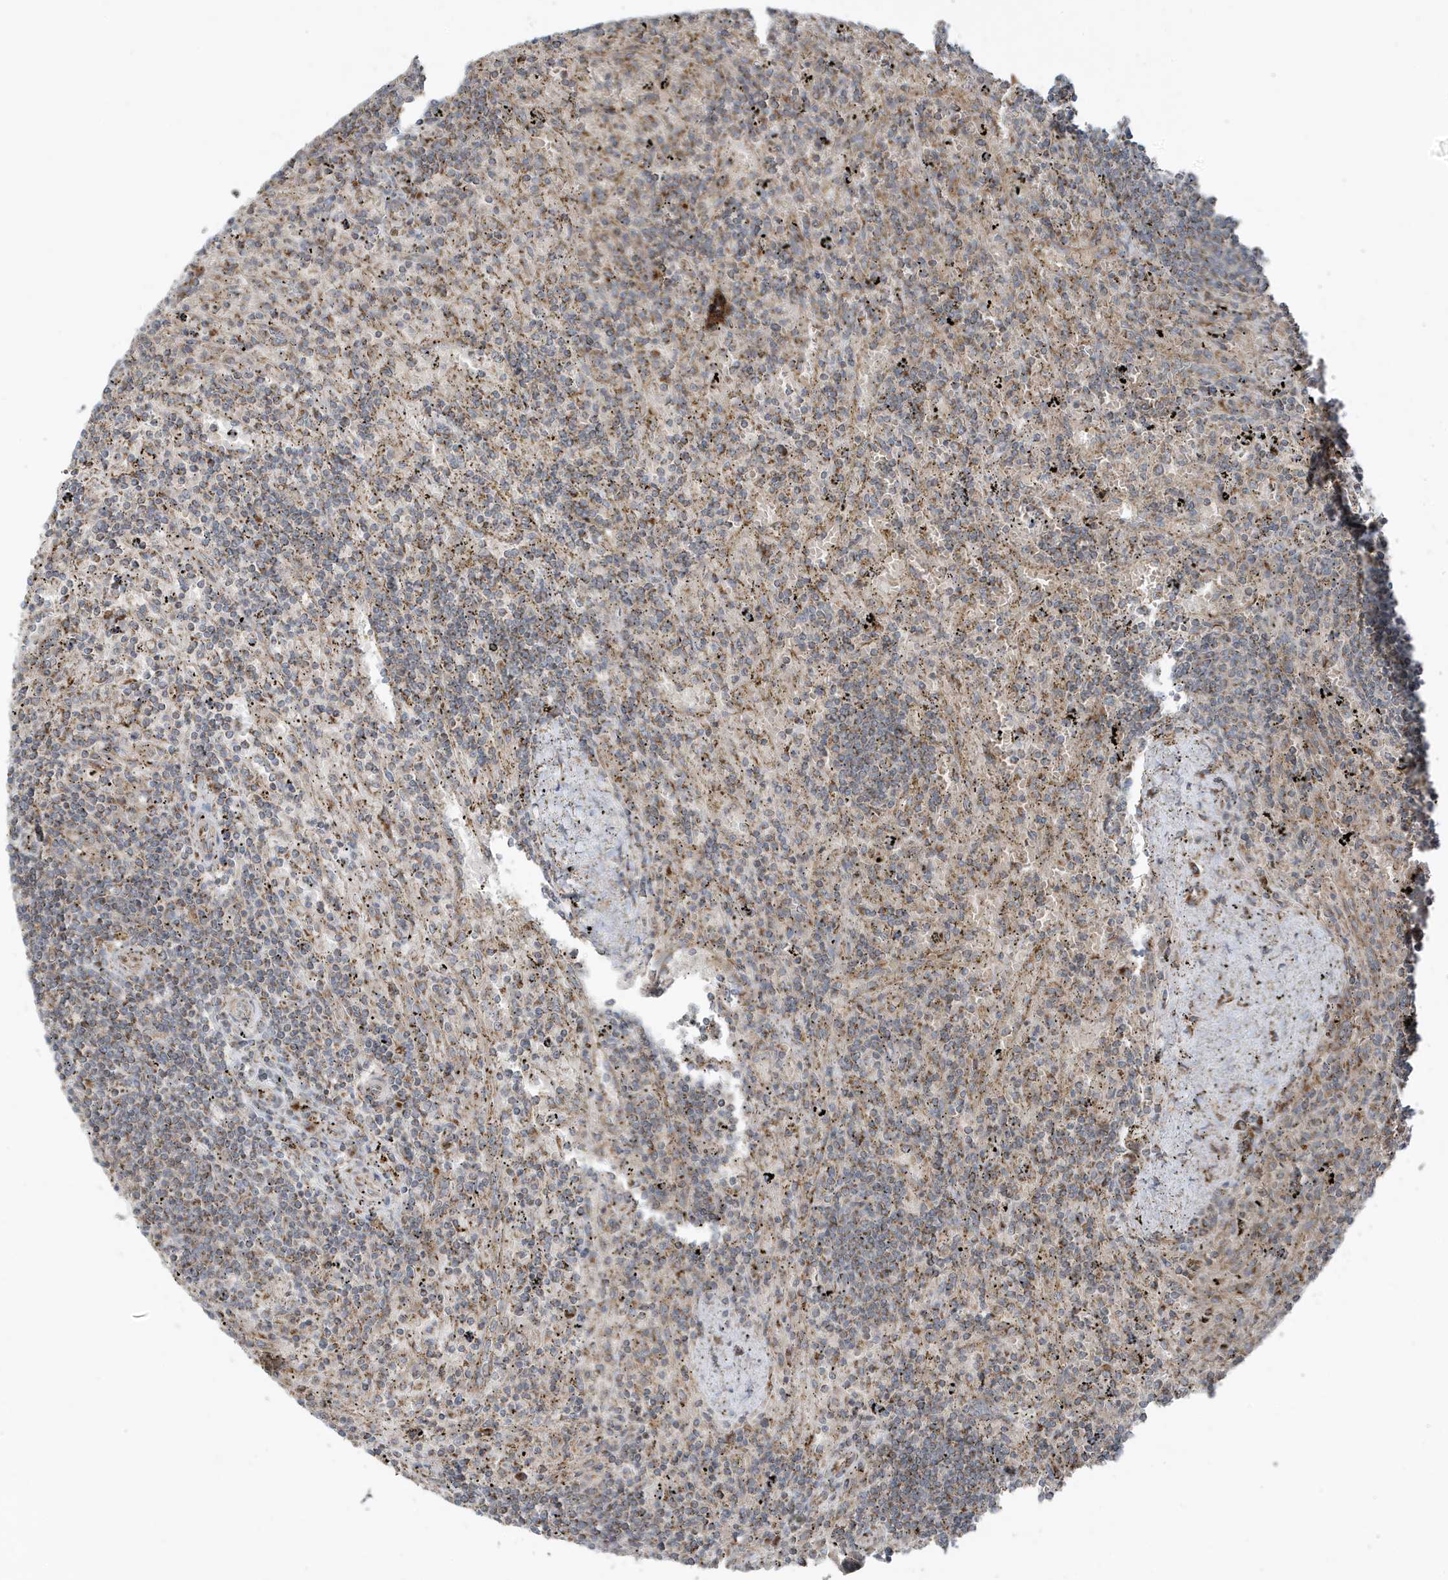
{"staining": {"intensity": "weak", "quantity": "<25%", "location": "cytoplasmic/membranous"}, "tissue": "lymphoma", "cell_type": "Tumor cells", "image_type": "cancer", "snomed": [{"axis": "morphology", "description": "Malignant lymphoma, non-Hodgkin's type, Low grade"}, {"axis": "topography", "description": "Spleen"}], "caption": "DAB (3,3'-diaminobenzidine) immunohistochemical staining of human lymphoma exhibits no significant expression in tumor cells.", "gene": "GOLGA4", "patient": {"sex": "male", "age": 76}}